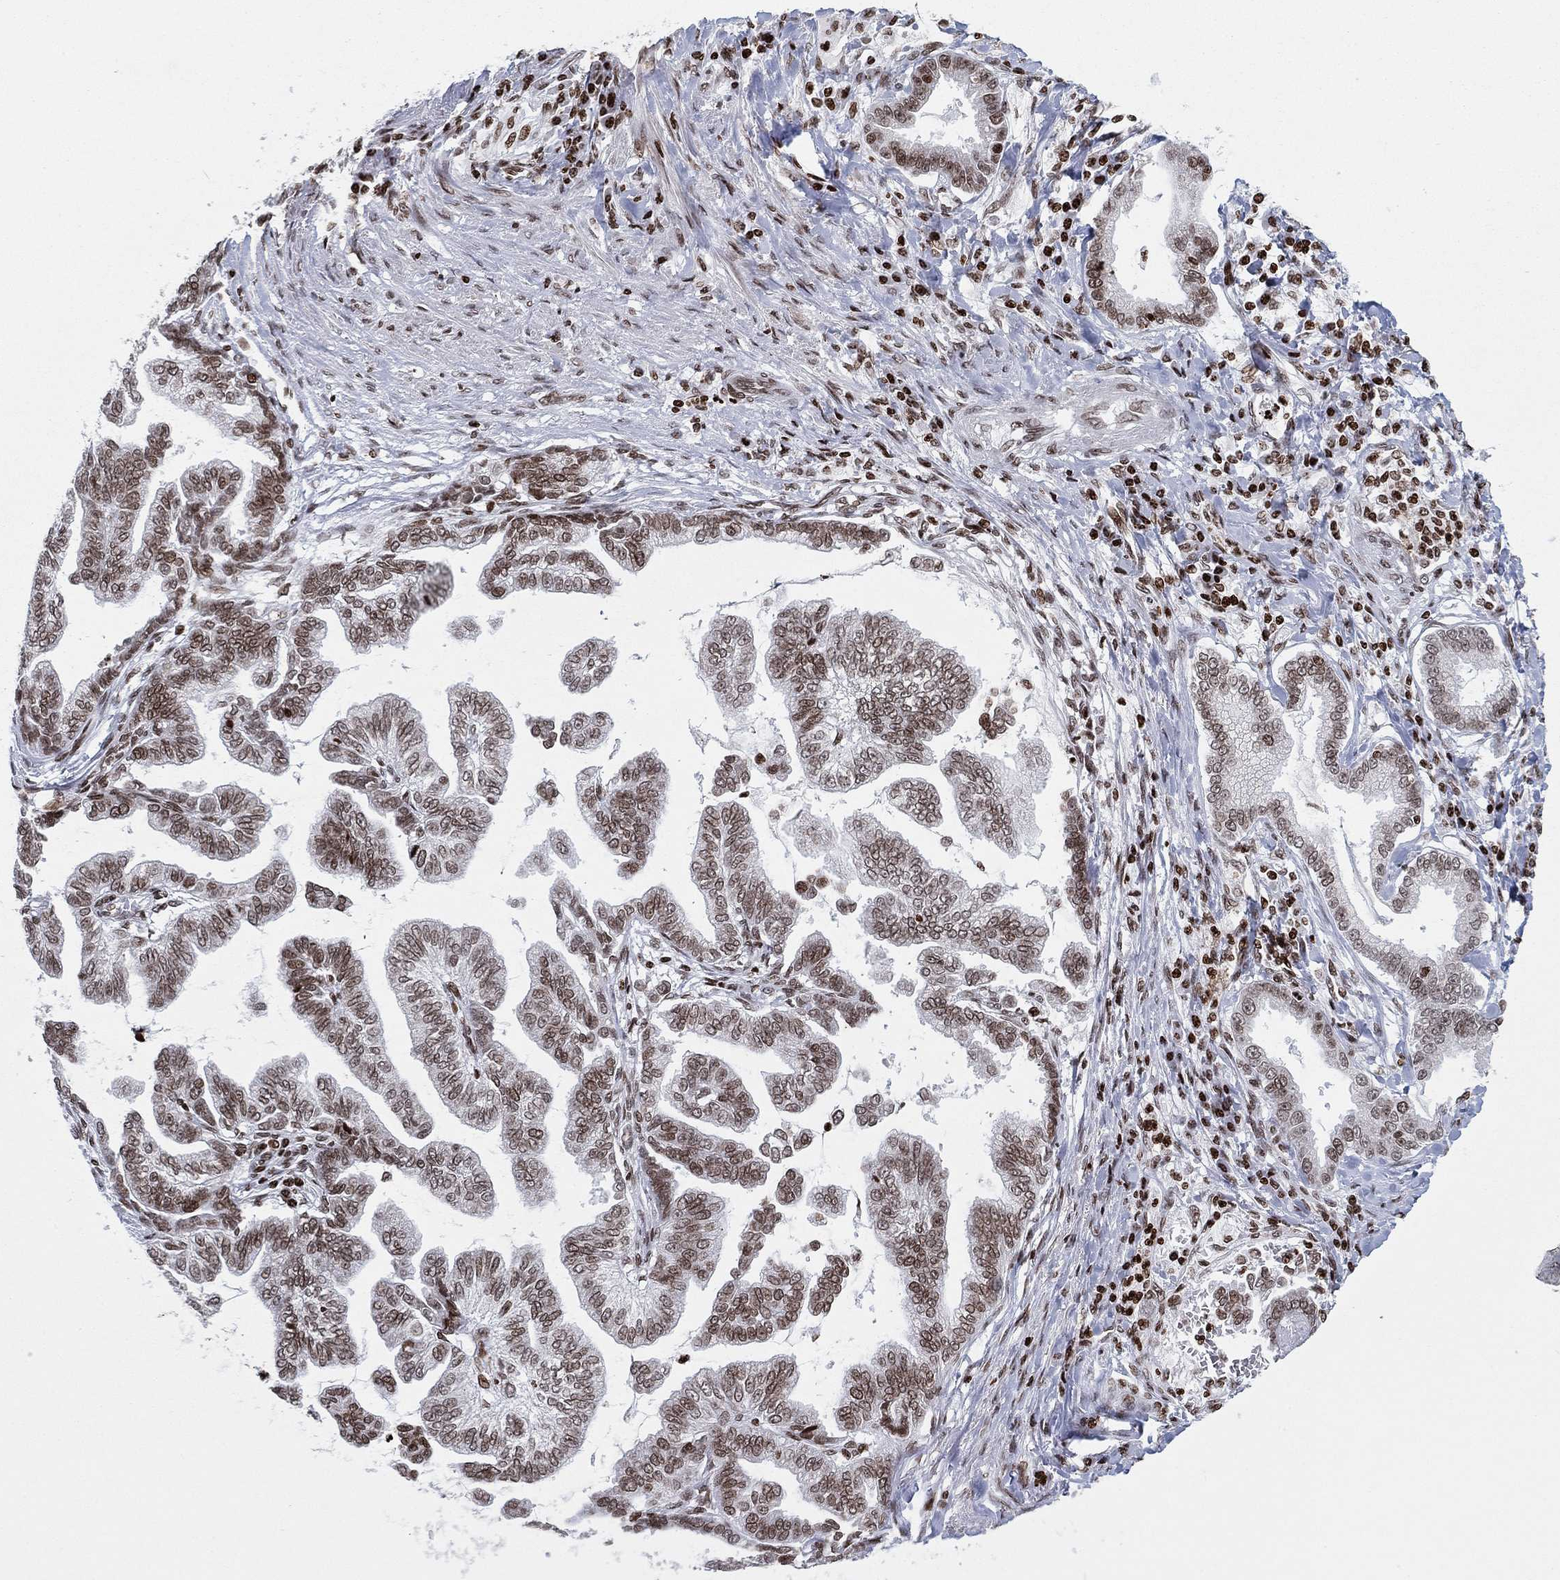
{"staining": {"intensity": "moderate", "quantity": "25%-75%", "location": "nuclear"}, "tissue": "stomach cancer", "cell_type": "Tumor cells", "image_type": "cancer", "snomed": [{"axis": "morphology", "description": "Adenocarcinoma, NOS"}, {"axis": "topography", "description": "Stomach"}], "caption": "Immunohistochemical staining of human stomach cancer displays medium levels of moderate nuclear staining in approximately 25%-75% of tumor cells.", "gene": "MFSD14A", "patient": {"sex": "male", "age": 83}}